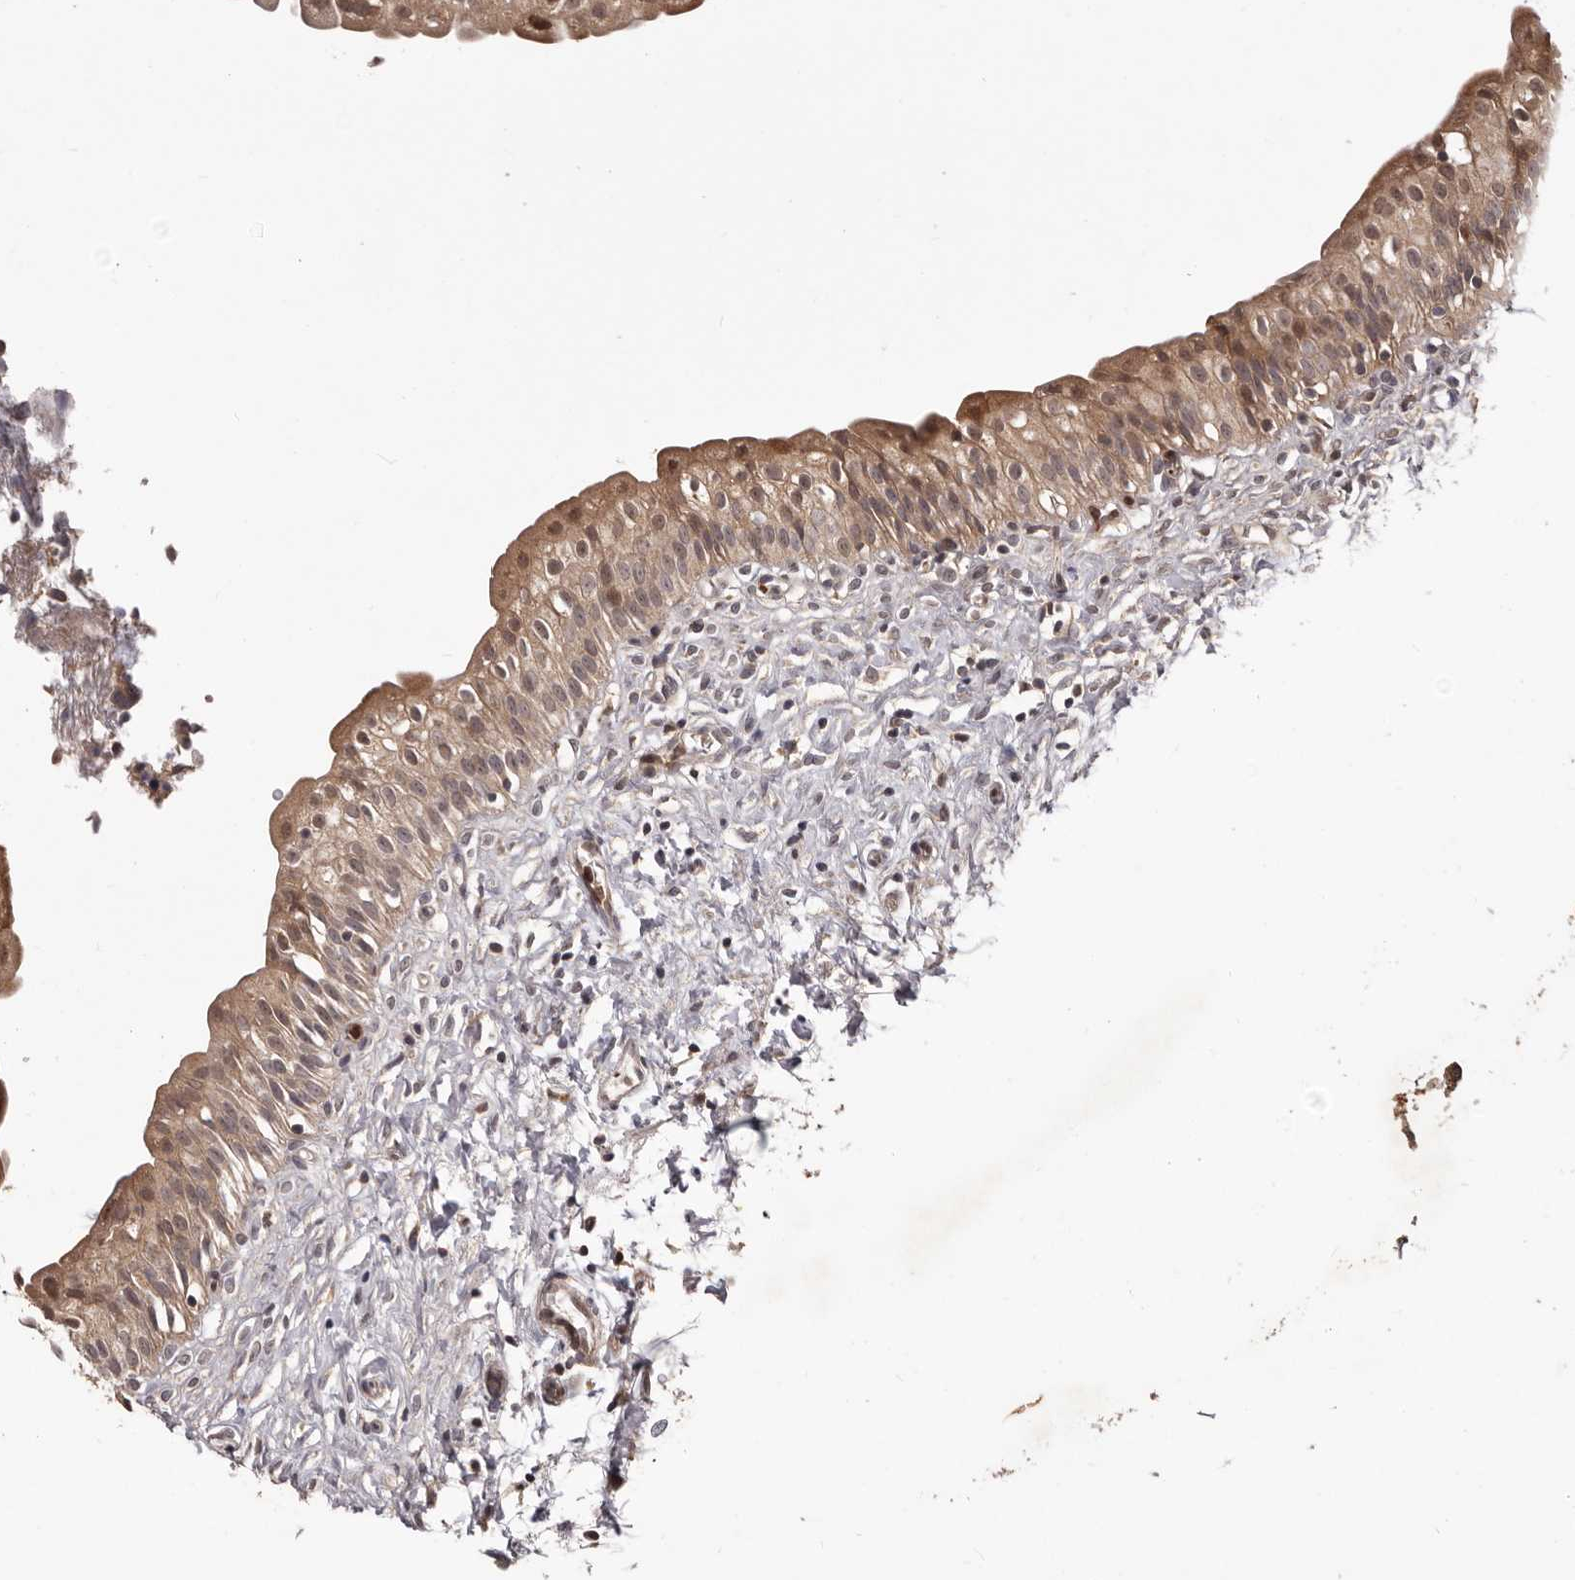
{"staining": {"intensity": "moderate", "quantity": ">75%", "location": "cytoplasmic/membranous,nuclear"}, "tissue": "urinary bladder", "cell_type": "Urothelial cells", "image_type": "normal", "snomed": [{"axis": "morphology", "description": "Normal tissue, NOS"}, {"axis": "topography", "description": "Urinary bladder"}], "caption": "A brown stain highlights moderate cytoplasmic/membranous,nuclear staining of a protein in urothelial cells of normal human urinary bladder. (DAB IHC with brightfield microscopy, high magnification).", "gene": "RNF187", "patient": {"sex": "male", "age": 51}}